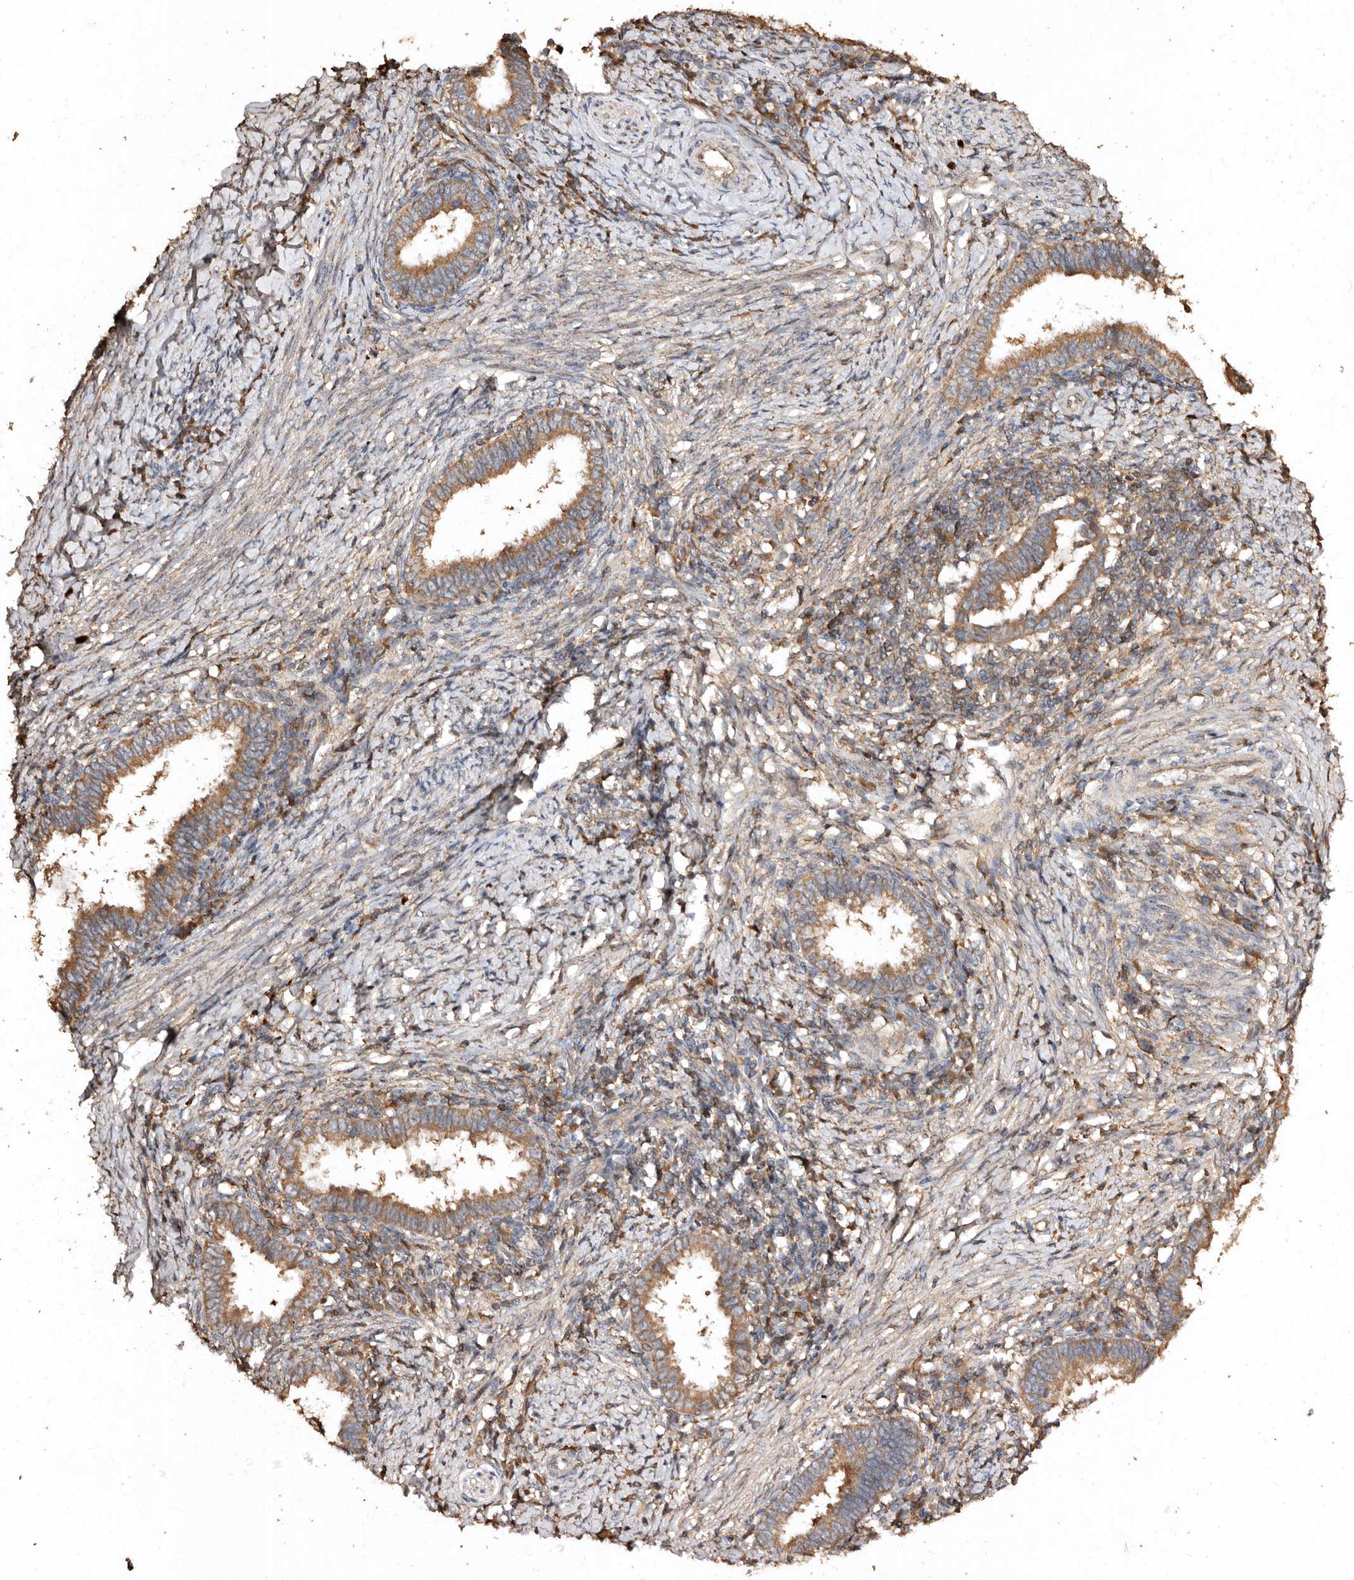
{"staining": {"intensity": "moderate", "quantity": ">75%", "location": "cytoplasmic/membranous"}, "tissue": "cervical cancer", "cell_type": "Tumor cells", "image_type": "cancer", "snomed": [{"axis": "morphology", "description": "Adenocarcinoma, NOS"}, {"axis": "topography", "description": "Cervix"}], "caption": "Protein analysis of cervical cancer (adenocarcinoma) tissue reveals moderate cytoplasmic/membranous staining in approximately >75% of tumor cells. (Stains: DAB in brown, nuclei in blue, Microscopy: brightfield microscopy at high magnification).", "gene": "FARS2", "patient": {"sex": "female", "age": 36}}